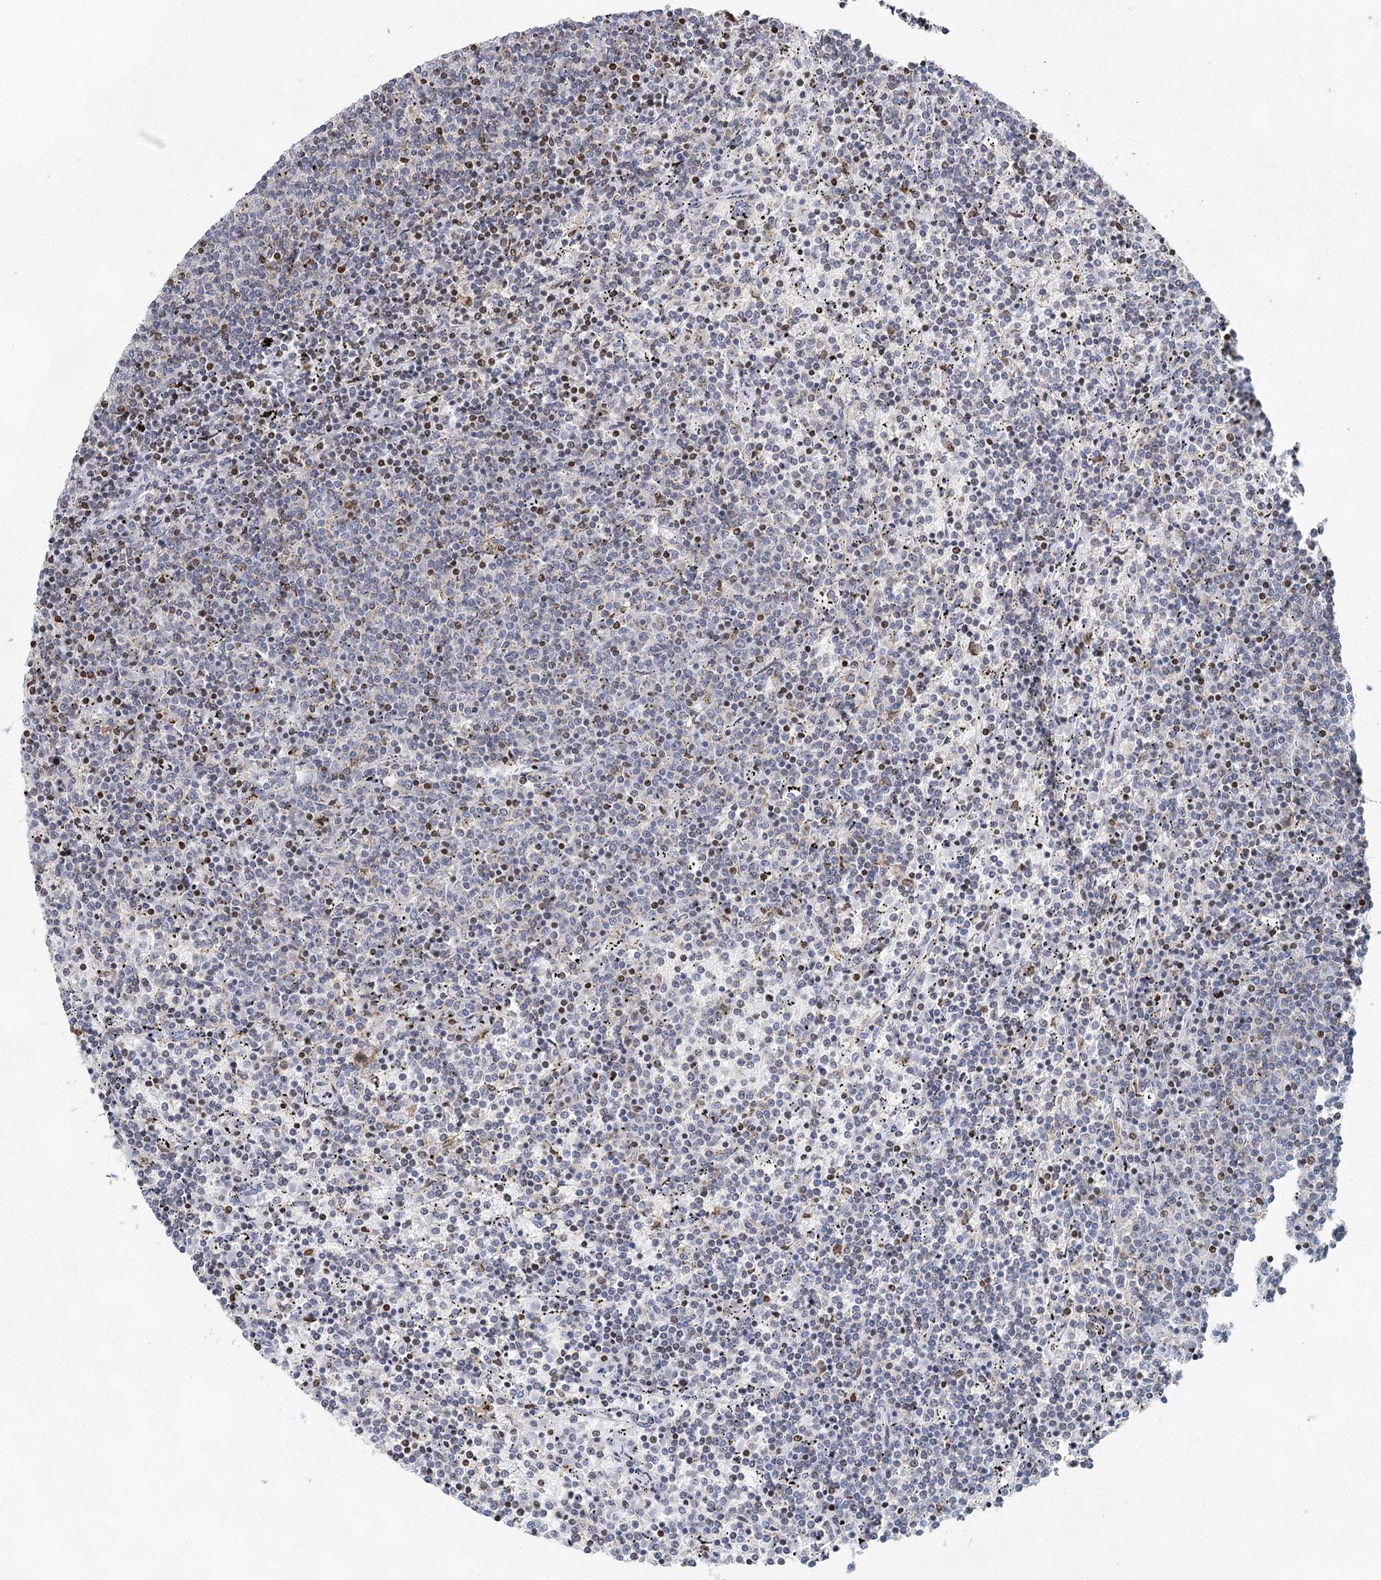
{"staining": {"intensity": "moderate", "quantity": "25%-75%", "location": "nuclear"}, "tissue": "lymphoma", "cell_type": "Tumor cells", "image_type": "cancer", "snomed": [{"axis": "morphology", "description": "Malignant lymphoma, non-Hodgkin's type, Low grade"}, {"axis": "topography", "description": "Spleen"}], "caption": "This photomicrograph exhibits IHC staining of lymphoma, with medium moderate nuclear expression in about 25%-75% of tumor cells.", "gene": "XPO6", "patient": {"sex": "female", "age": 50}}